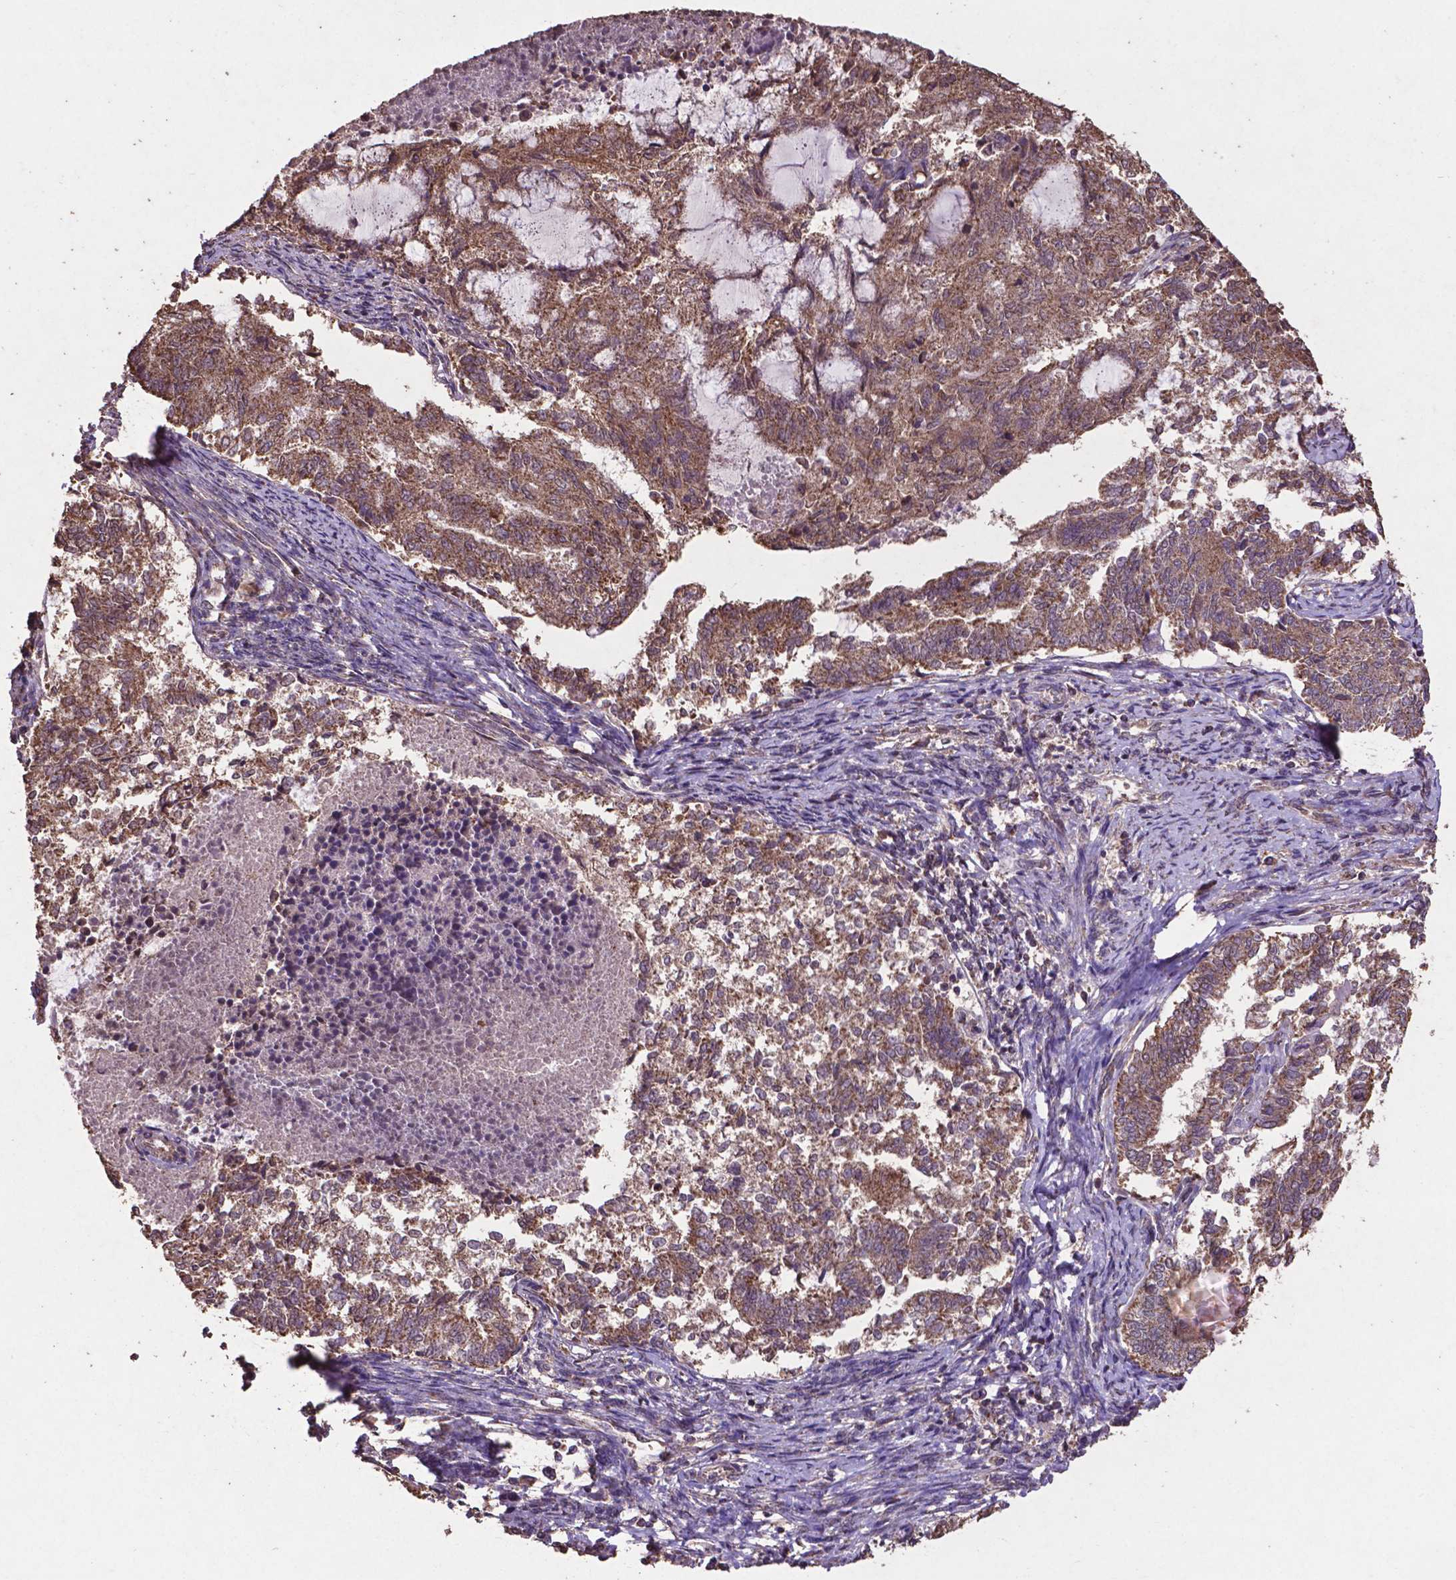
{"staining": {"intensity": "moderate", "quantity": ">75%", "location": "cytoplasmic/membranous"}, "tissue": "endometrial cancer", "cell_type": "Tumor cells", "image_type": "cancer", "snomed": [{"axis": "morphology", "description": "Adenocarcinoma, NOS"}, {"axis": "topography", "description": "Endometrium"}], "caption": "Immunohistochemistry (IHC) staining of endometrial adenocarcinoma, which exhibits medium levels of moderate cytoplasmic/membranous staining in approximately >75% of tumor cells indicating moderate cytoplasmic/membranous protein staining. The staining was performed using DAB (3,3'-diaminobenzidine) (brown) for protein detection and nuclei were counterstained in hematoxylin (blue).", "gene": "DCAF1", "patient": {"sex": "female", "age": 65}}